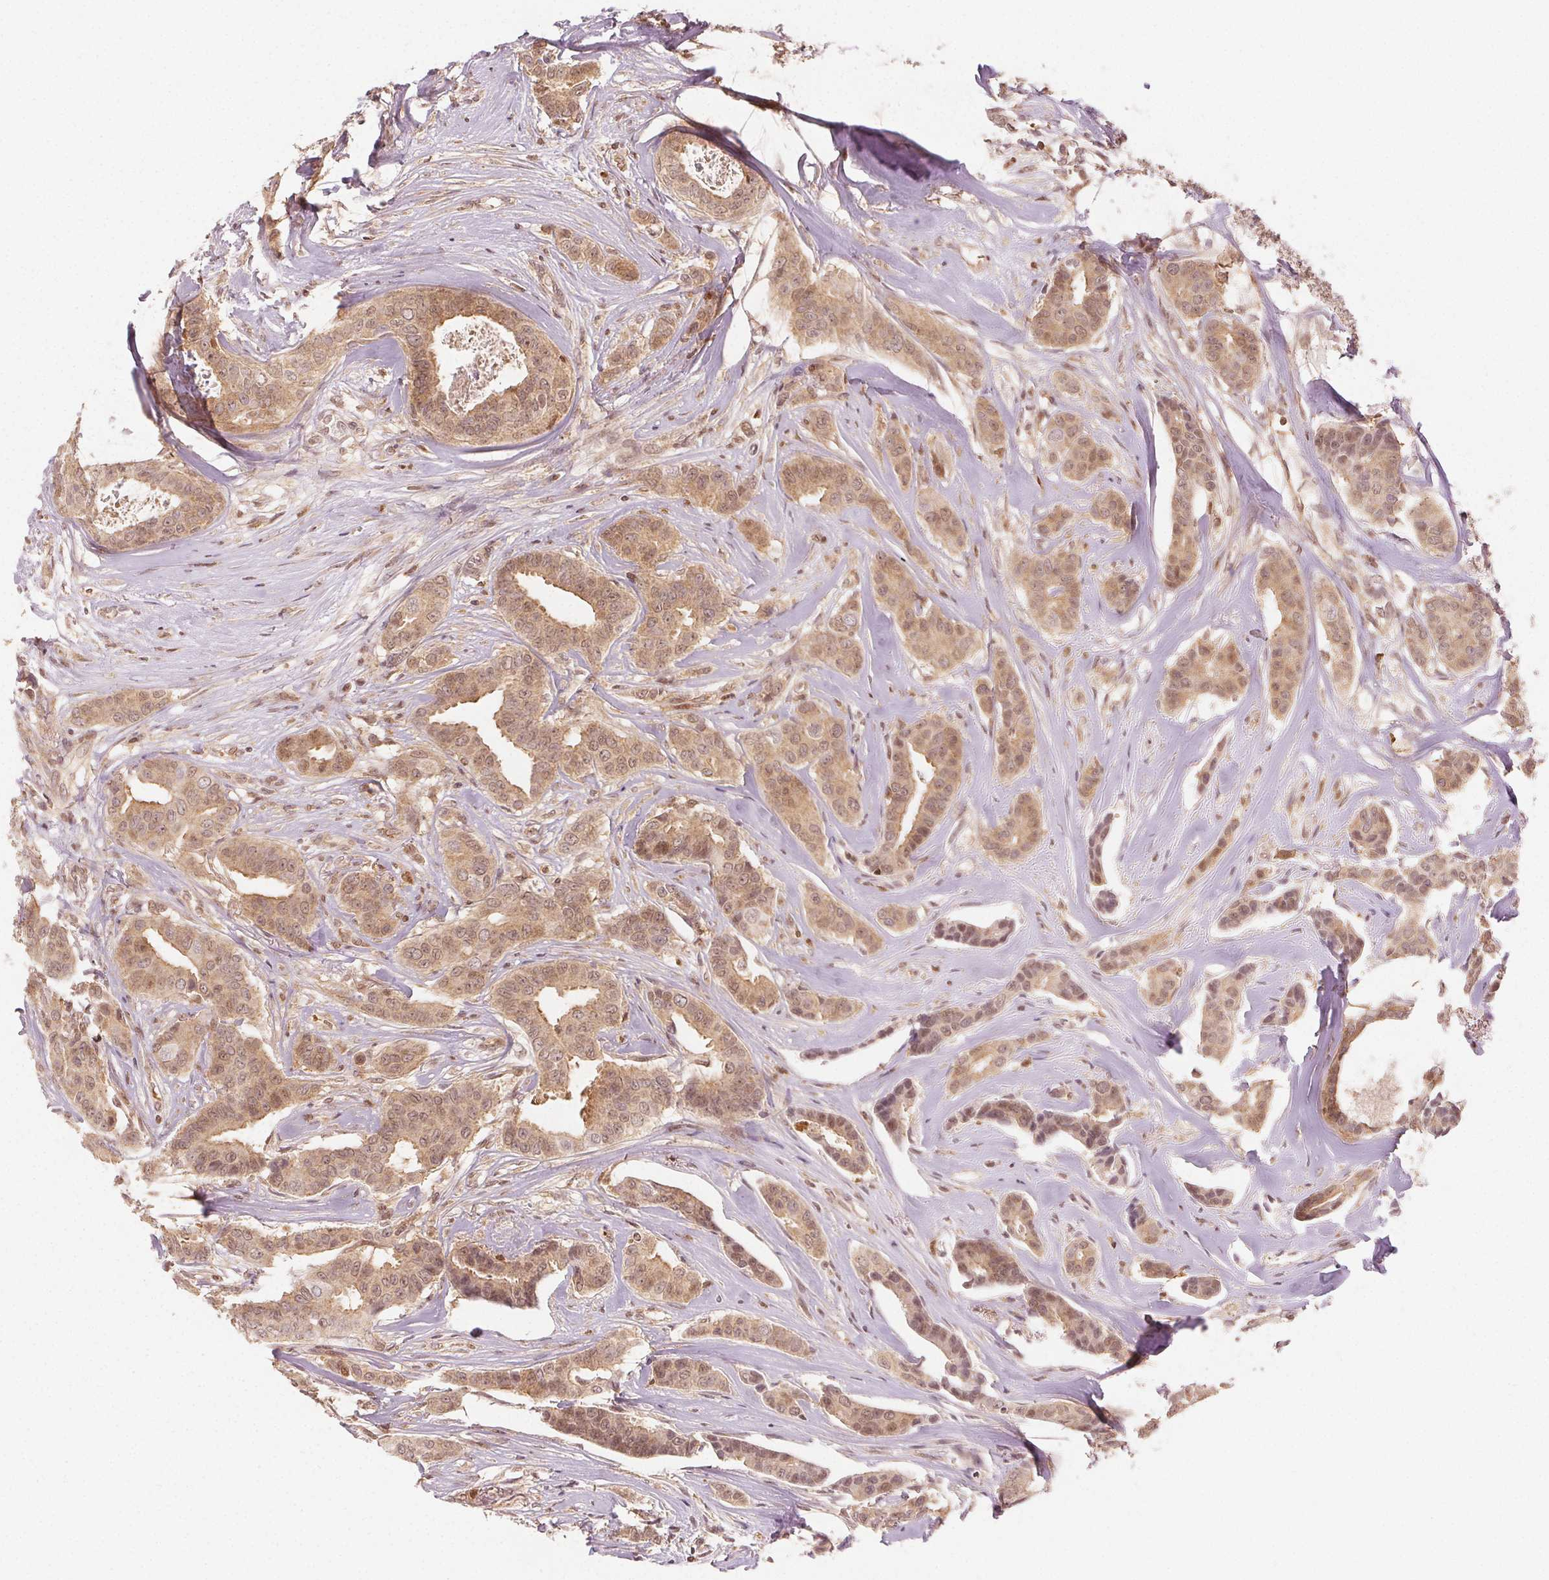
{"staining": {"intensity": "moderate", "quantity": ">75%", "location": "cytoplasmic/membranous,nuclear"}, "tissue": "breast cancer", "cell_type": "Tumor cells", "image_type": "cancer", "snomed": [{"axis": "morphology", "description": "Duct carcinoma"}, {"axis": "topography", "description": "Breast"}], "caption": "There is medium levels of moderate cytoplasmic/membranous and nuclear staining in tumor cells of infiltrating ductal carcinoma (breast), as demonstrated by immunohistochemical staining (brown color).", "gene": "MAPK14", "patient": {"sex": "female", "age": 45}}